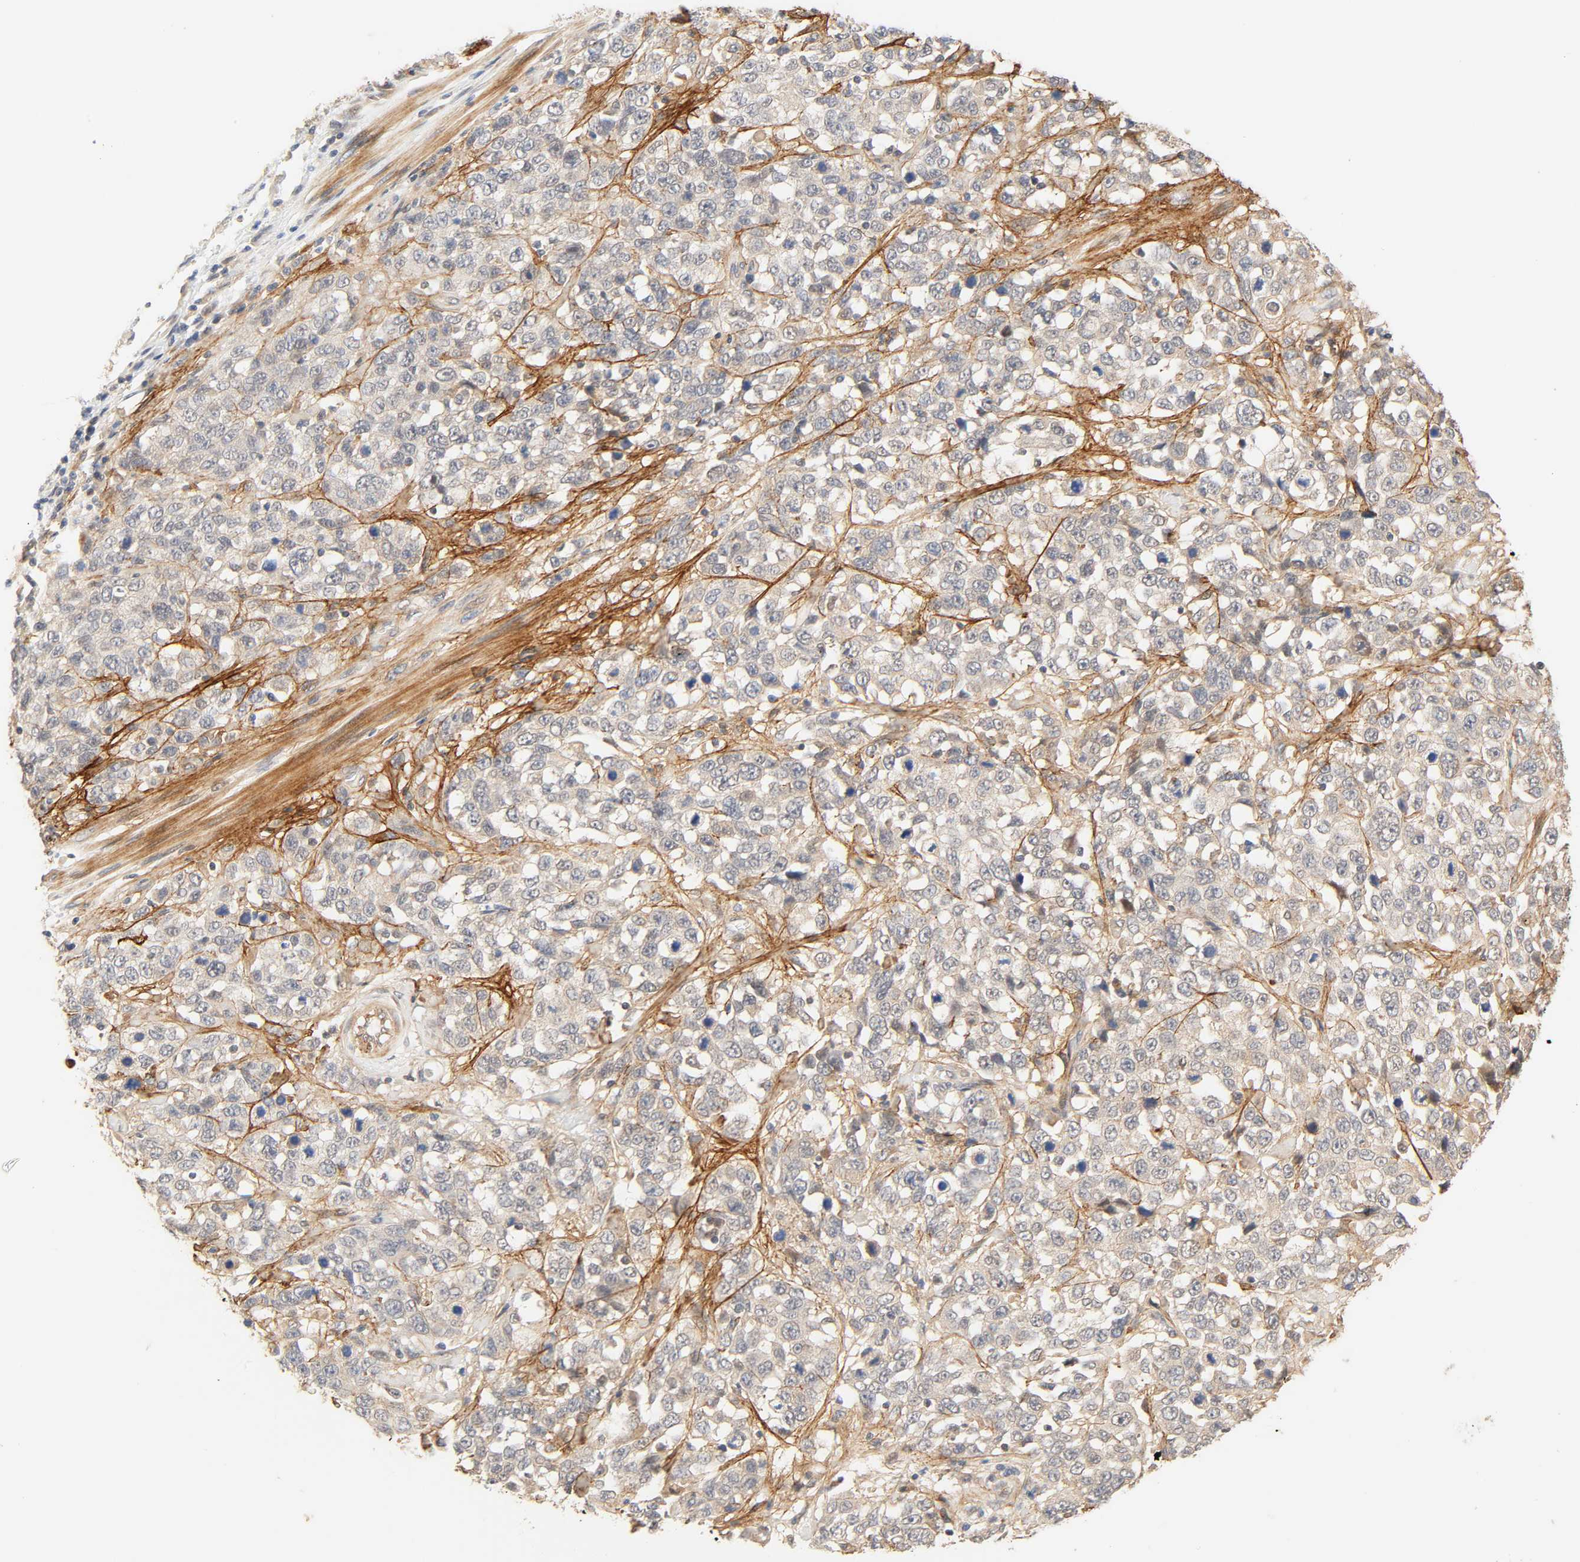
{"staining": {"intensity": "weak", "quantity": "<25%", "location": "cytoplasmic/membranous"}, "tissue": "stomach cancer", "cell_type": "Tumor cells", "image_type": "cancer", "snomed": [{"axis": "morphology", "description": "Normal tissue, NOS"}, {"axis": "morphology", "description": "Adenocarcinoma, NOS"}, {"axis": "topography", "description": "Stomach"}], "caption": "Micrograph shows no significant protein staining in tumor cells of stomach adenocarcinoma. Brightfield microscopy of immunohistochemistry stained with DAB (3,3'-diaminobenzidine) (brown) and hematoxylin (blue), captured at high magnification.", "gene": "CACNA1G", "patient": {"sex": "male", "age": 48}}